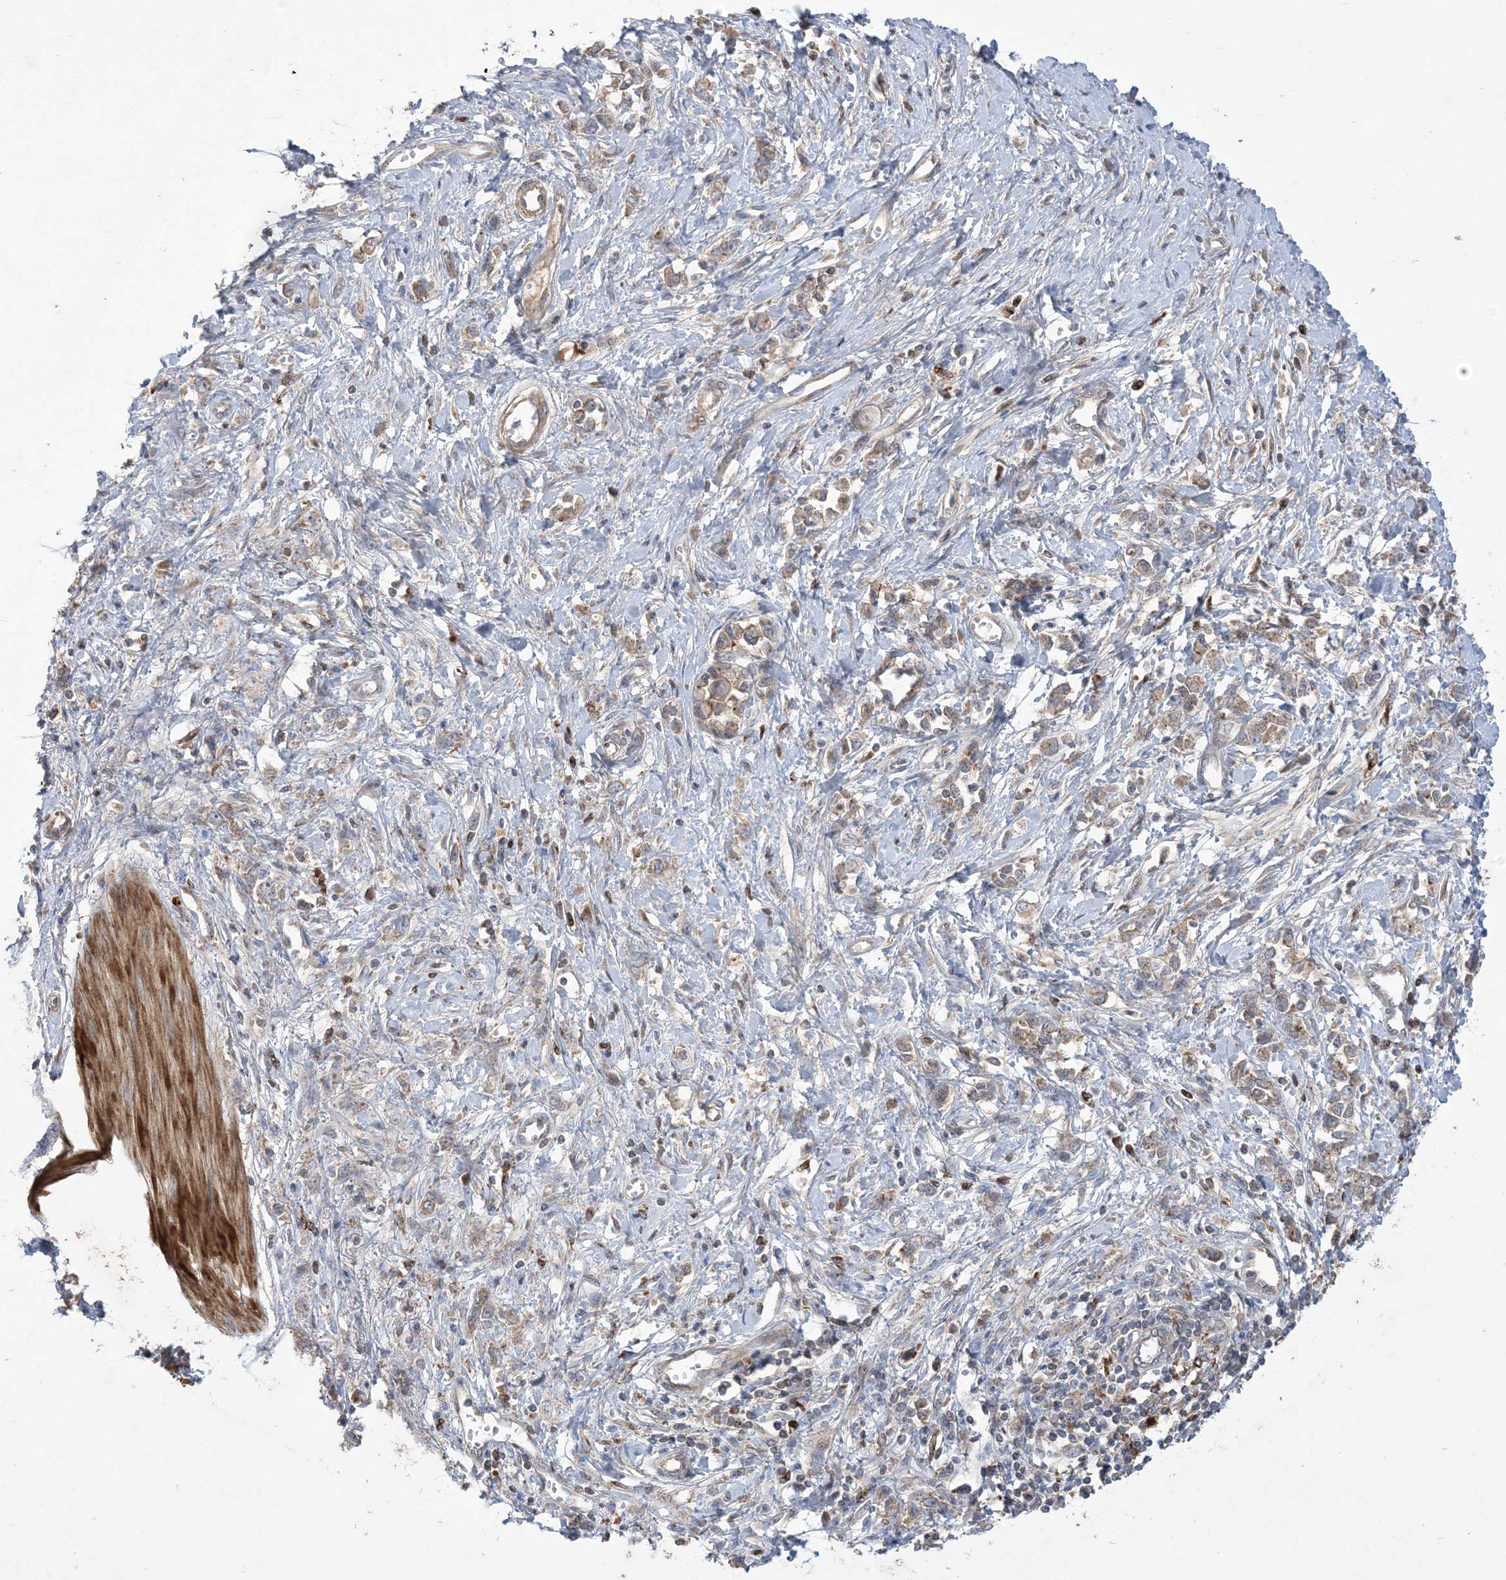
{"staining": {"intensity": "weak", "quantity": "25%-75%", "location": "cytoplasmic/membranous"}, "tissue": "stomach cancer", "cell_type": "Tumor cells", "image_type": "cancer", "snomed": [{"axis": "morphology", "description": "Adenocarcinoma, NOS"}, {"axis": "topography", "description": "Stomach"}], "caption": "Human stomach cancer stained with a protein marker reveals weak staining in tumor cells.", "gene": "MASP2", "patient": {"sex": "female", "age": 76}}